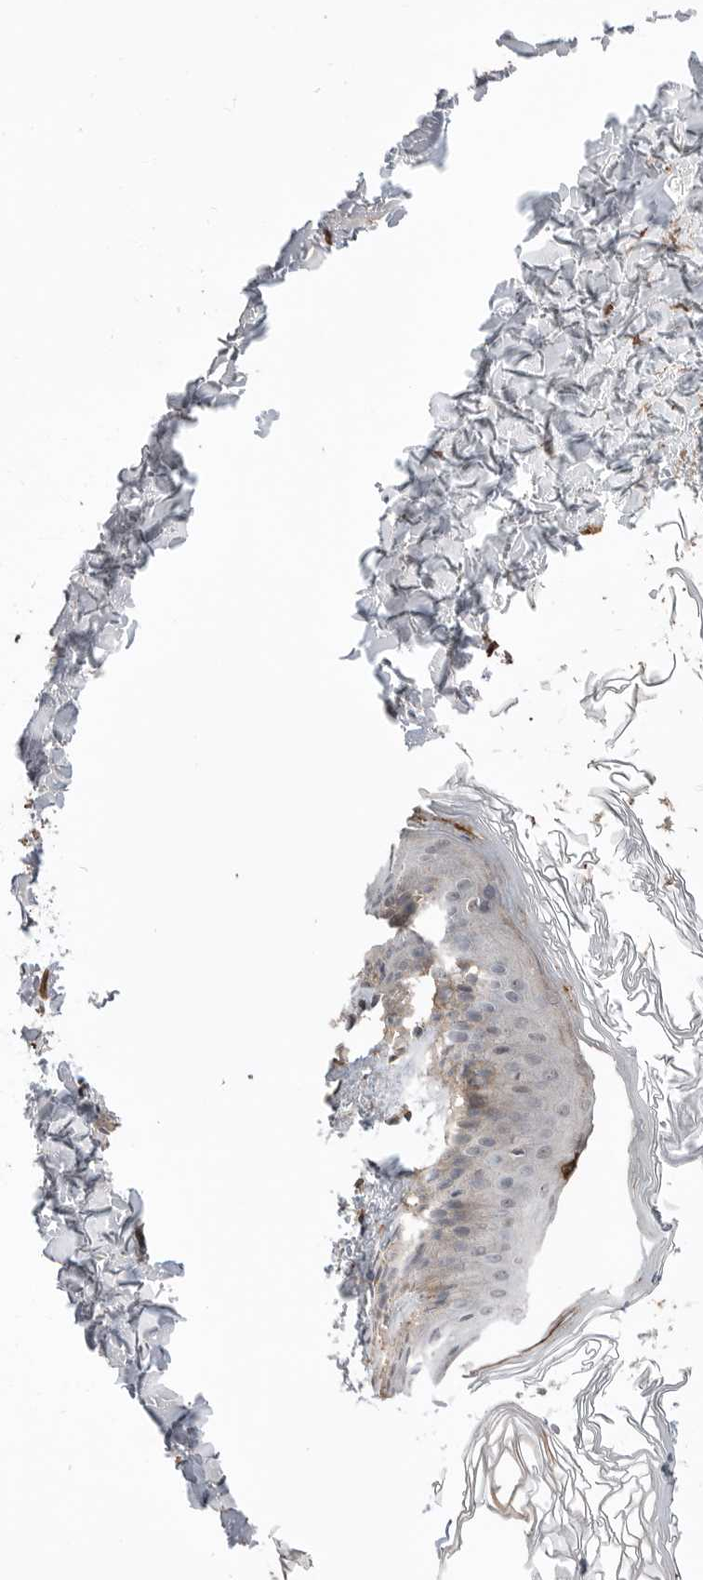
{"staining": {"intensity": "weak", "quantity": ">75%", "location": "cytoplasmic/membranous"}, "tissue": "skin", "cell_type": "Fibroblasts", "image_type": "normal", "snomed": [{"axis": "morphology", "description": "Normal tissue, NOS"}, {"axis": "topography", "description": "Skin"}], "caption": "Weak cytoplasmic/membranous expression is seen in approximately >75% of fibroblasts in normal skin.", "gene": "PEAK1", "patient": {"sex": "female", "age": 27}}